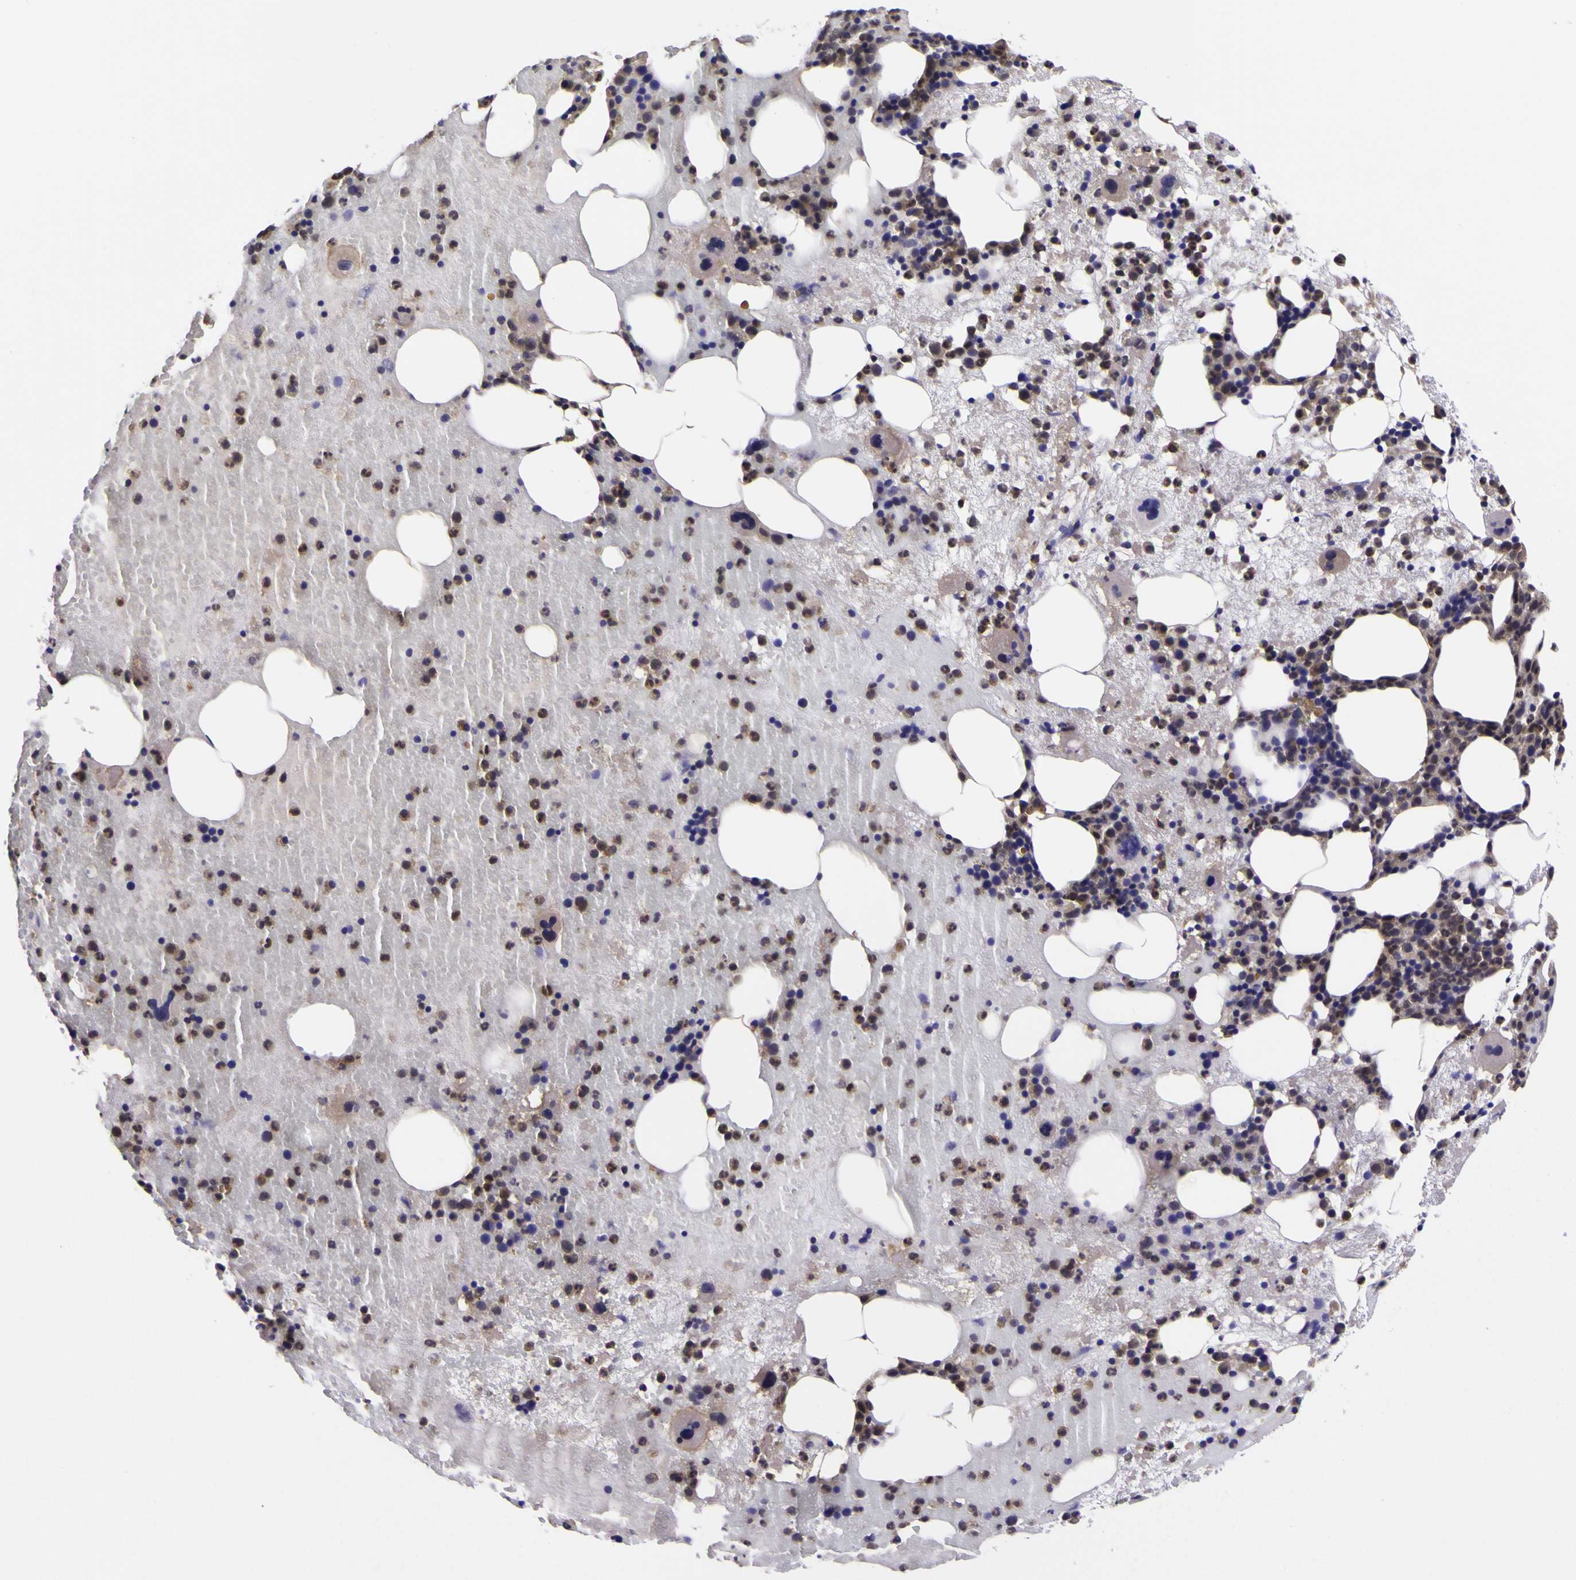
{"staining": {"intensity": "moderate", "quantity": "25%-75%", "location": "cytoplasmic/membranous"}, "tissue": "bone marrow", "cell_type": "Hematopoietic cells", "image_type": "normal", "snomed": [{"axis": "morphology", "description": "Normal tissue, NOS"}, {"axis": "morphology", "description": "Inflammation, NOS"}, {"axis": "topography", "description": "Bone marrow"}], "caption": "Unremarkable bone marrow shows moderate cytoplasmic/membranous staining in about 25%-75% of hematopoietic cells.", "gene": "MAPK14", "patient": {"sex": "male", "age": 43}}